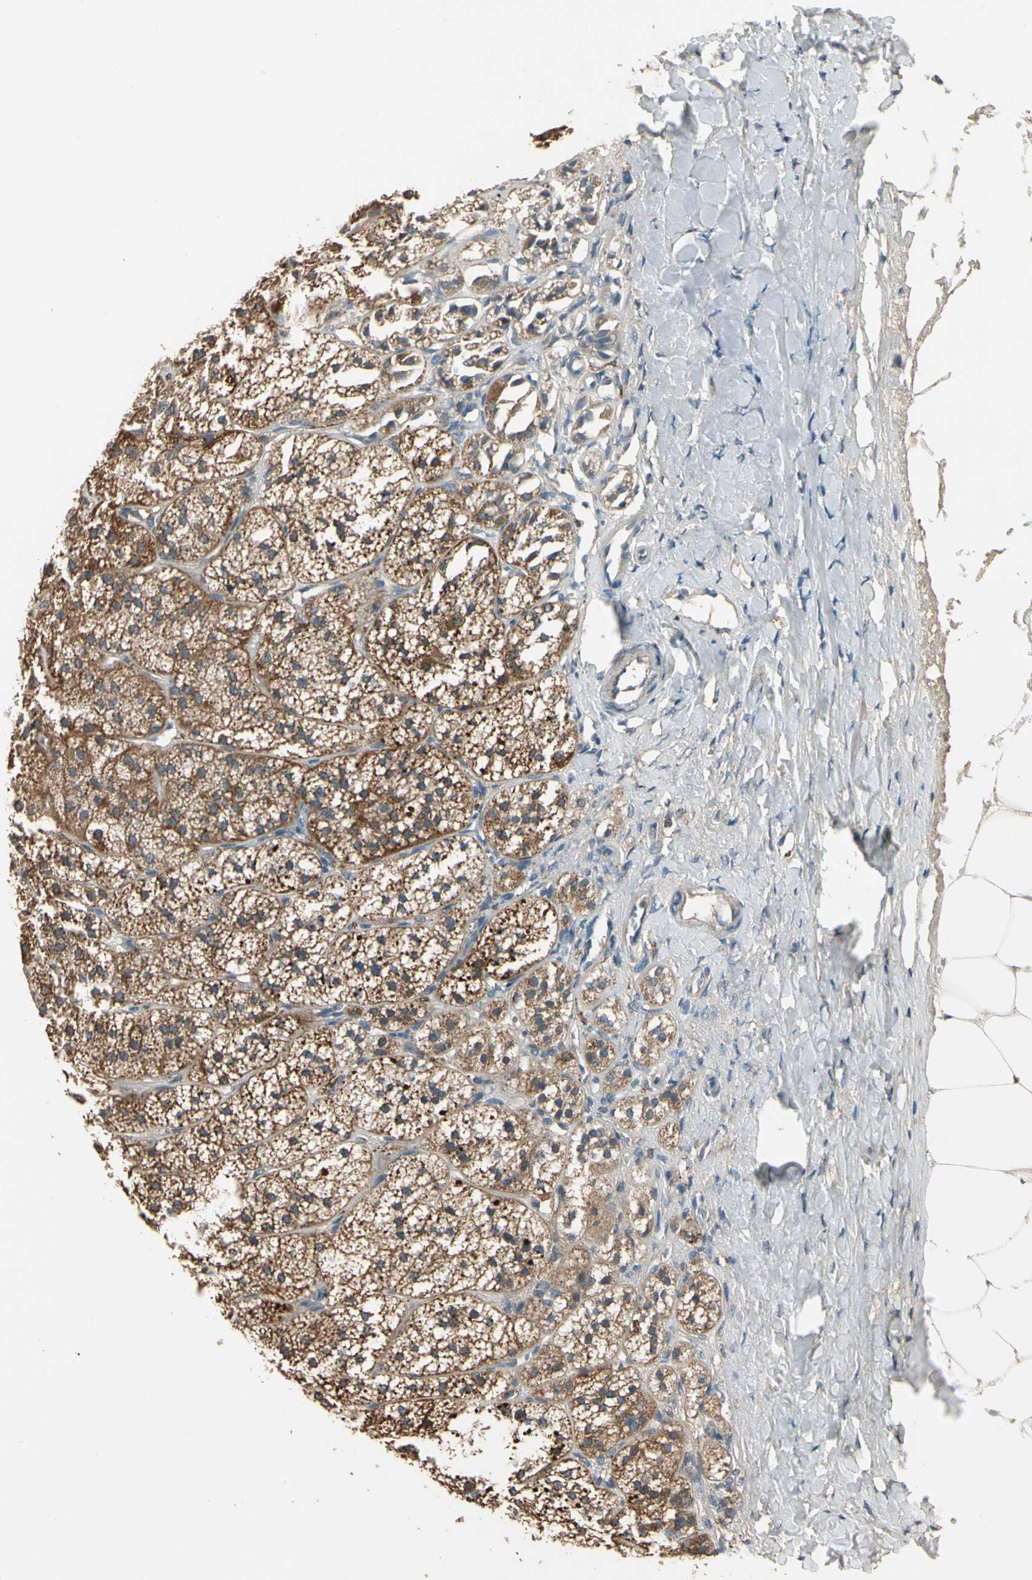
{"staining": {"intensity": "strong", "quantity": ">75%", "location": "cytoplasmic/membranous"}, "tissue": "adrenal gland", "cell_type": "Glandular cells", "image_type": "normal", "snomed": [{"axis": "morphology", "description": "Normal tissue, NOS"}, {"axis": "topography", "description": "Adrenal gland"}], "caption": "Immunohistochemistry (IHC) (DAB (3,3'-diaminobenzidine)) staining of unremarkable human adrenal gland reveals strong cytoplasmic/membranous protein staining in about >75% of glandular cells.", "gene": "TNFRSF21", "patient": {"sex": "female", "age": 71}}